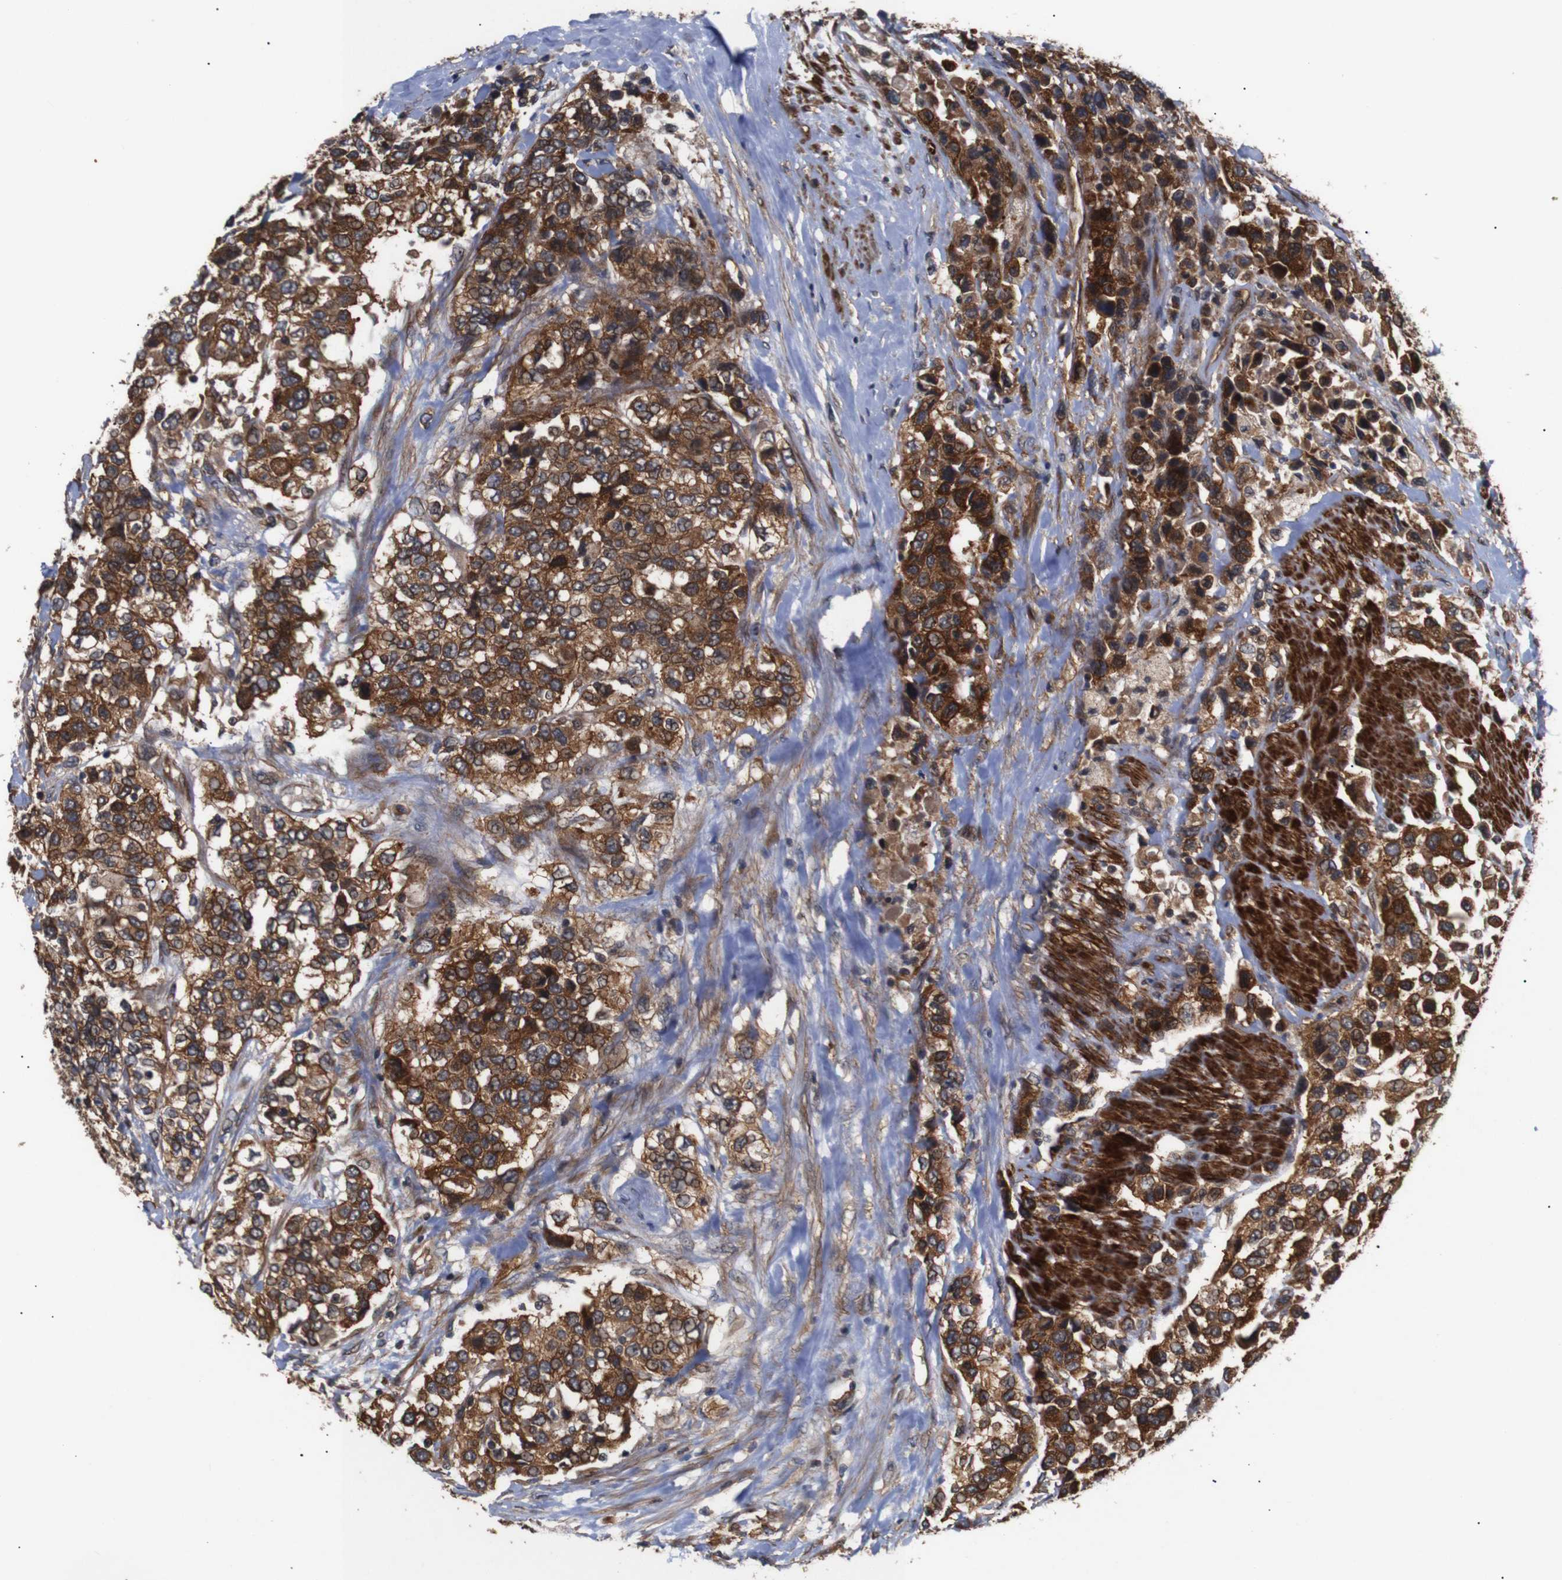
{"staining": {"intensity": "strong", "quantity": ">75%", "location": "cytoplasmic/membranous"}, "tissue": "urothelial cancer", "cell_type": "Tumor cells", "image_type": "cancer", "snomed": [{"axis": "morphology", "description": "Urothelial carcinoma, High grade"}, {"axis": "topography", "description": "Urinary bladder"}], "caption": "This photomicrograph reveals IHC staining of high-grade urothelial carcinoma, with high strong cytoplasmic/membranous positivity in about >75% of tumor cells.", "gene": "PAWR", "patient": {"sex": "female", "age": 80}}